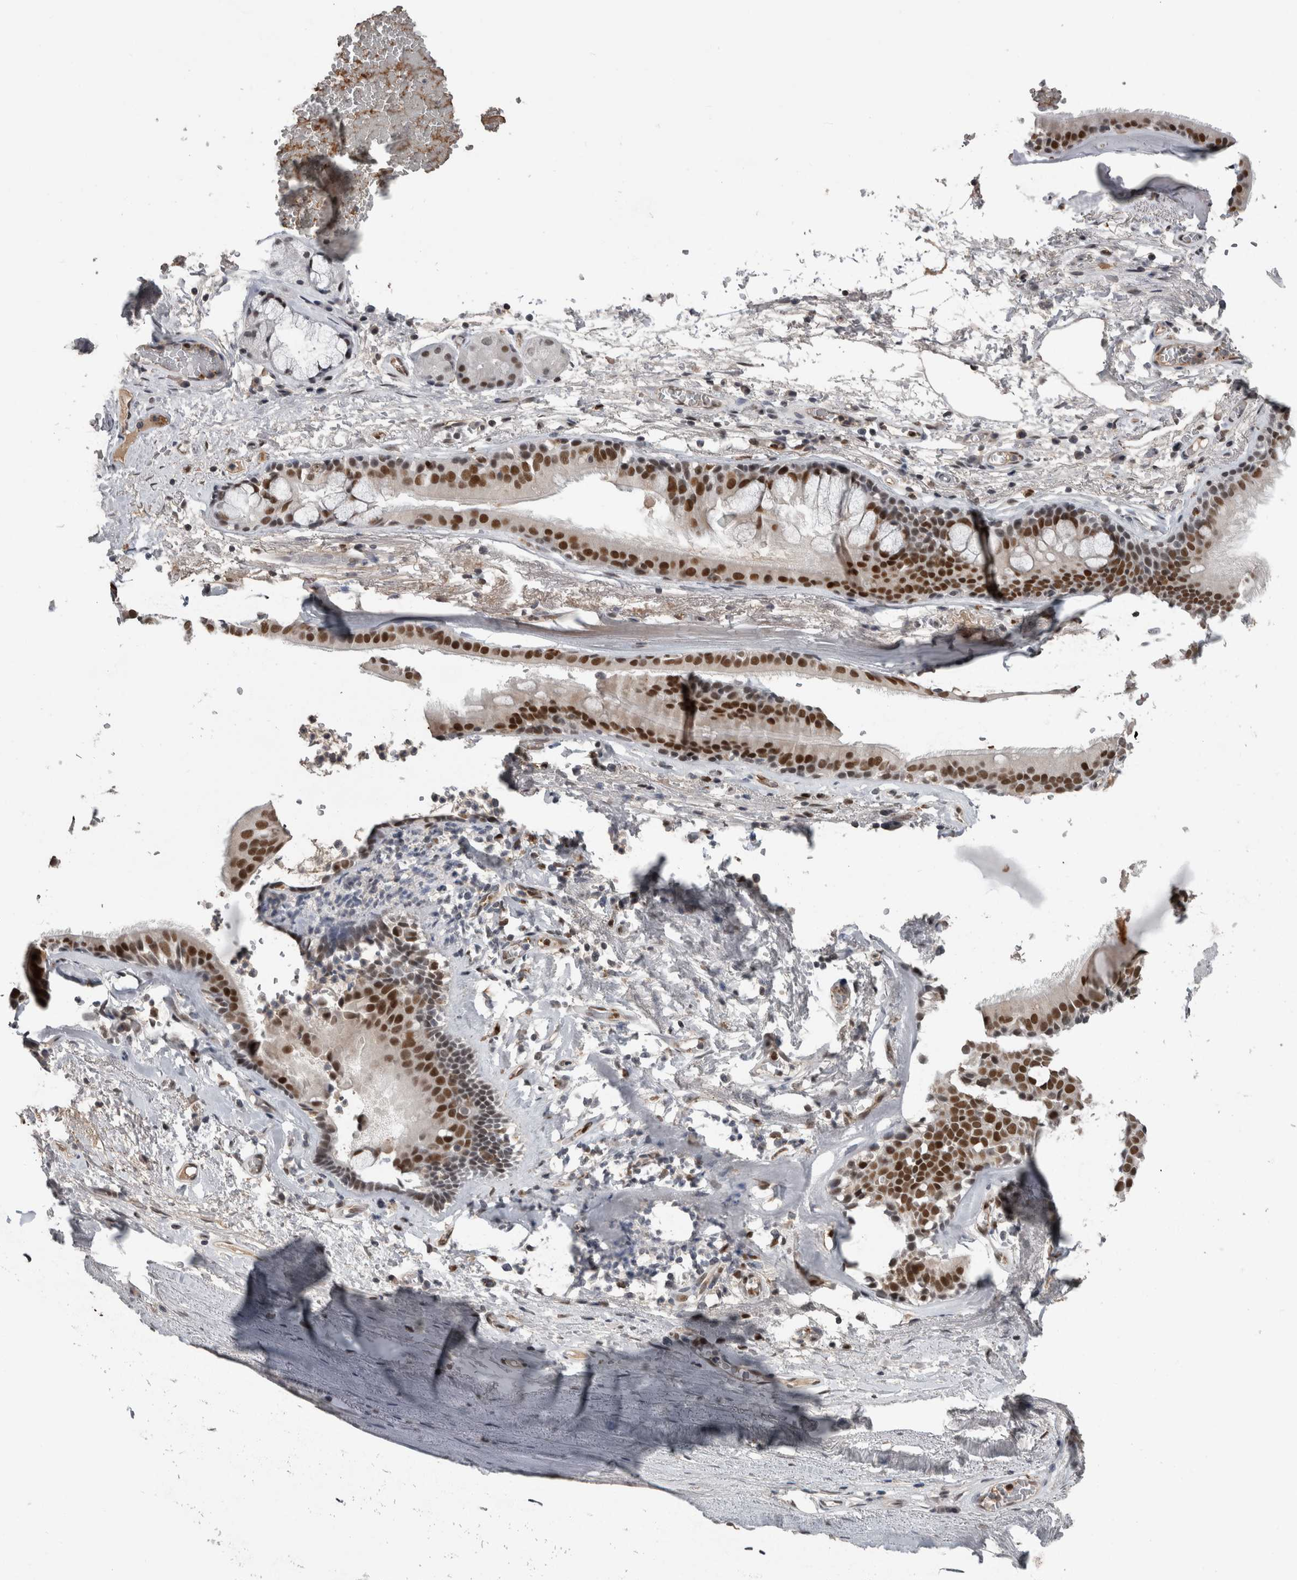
{"staining": {"intensity": "negative", "quantity": "none", "location": "none"}, "tissue": "adipose tissue", "cell_type": "Adipocytes", "image_type": "normal", "snomed": [{"axis": "morphology", "description": "Normal tissue, NOS"}, {"axis": "topography", "description": "Cartilage tissue"}], "caption": "Immunohistochemistry micrograph of normal adipose tissue: human adipose tissue stained with DAB (3,3'-diaminobenzidine) exhibits no significant protein positivity in adipocytes.", "gene": "POLD2", "patient": {"sex": "female", "age": 63}}